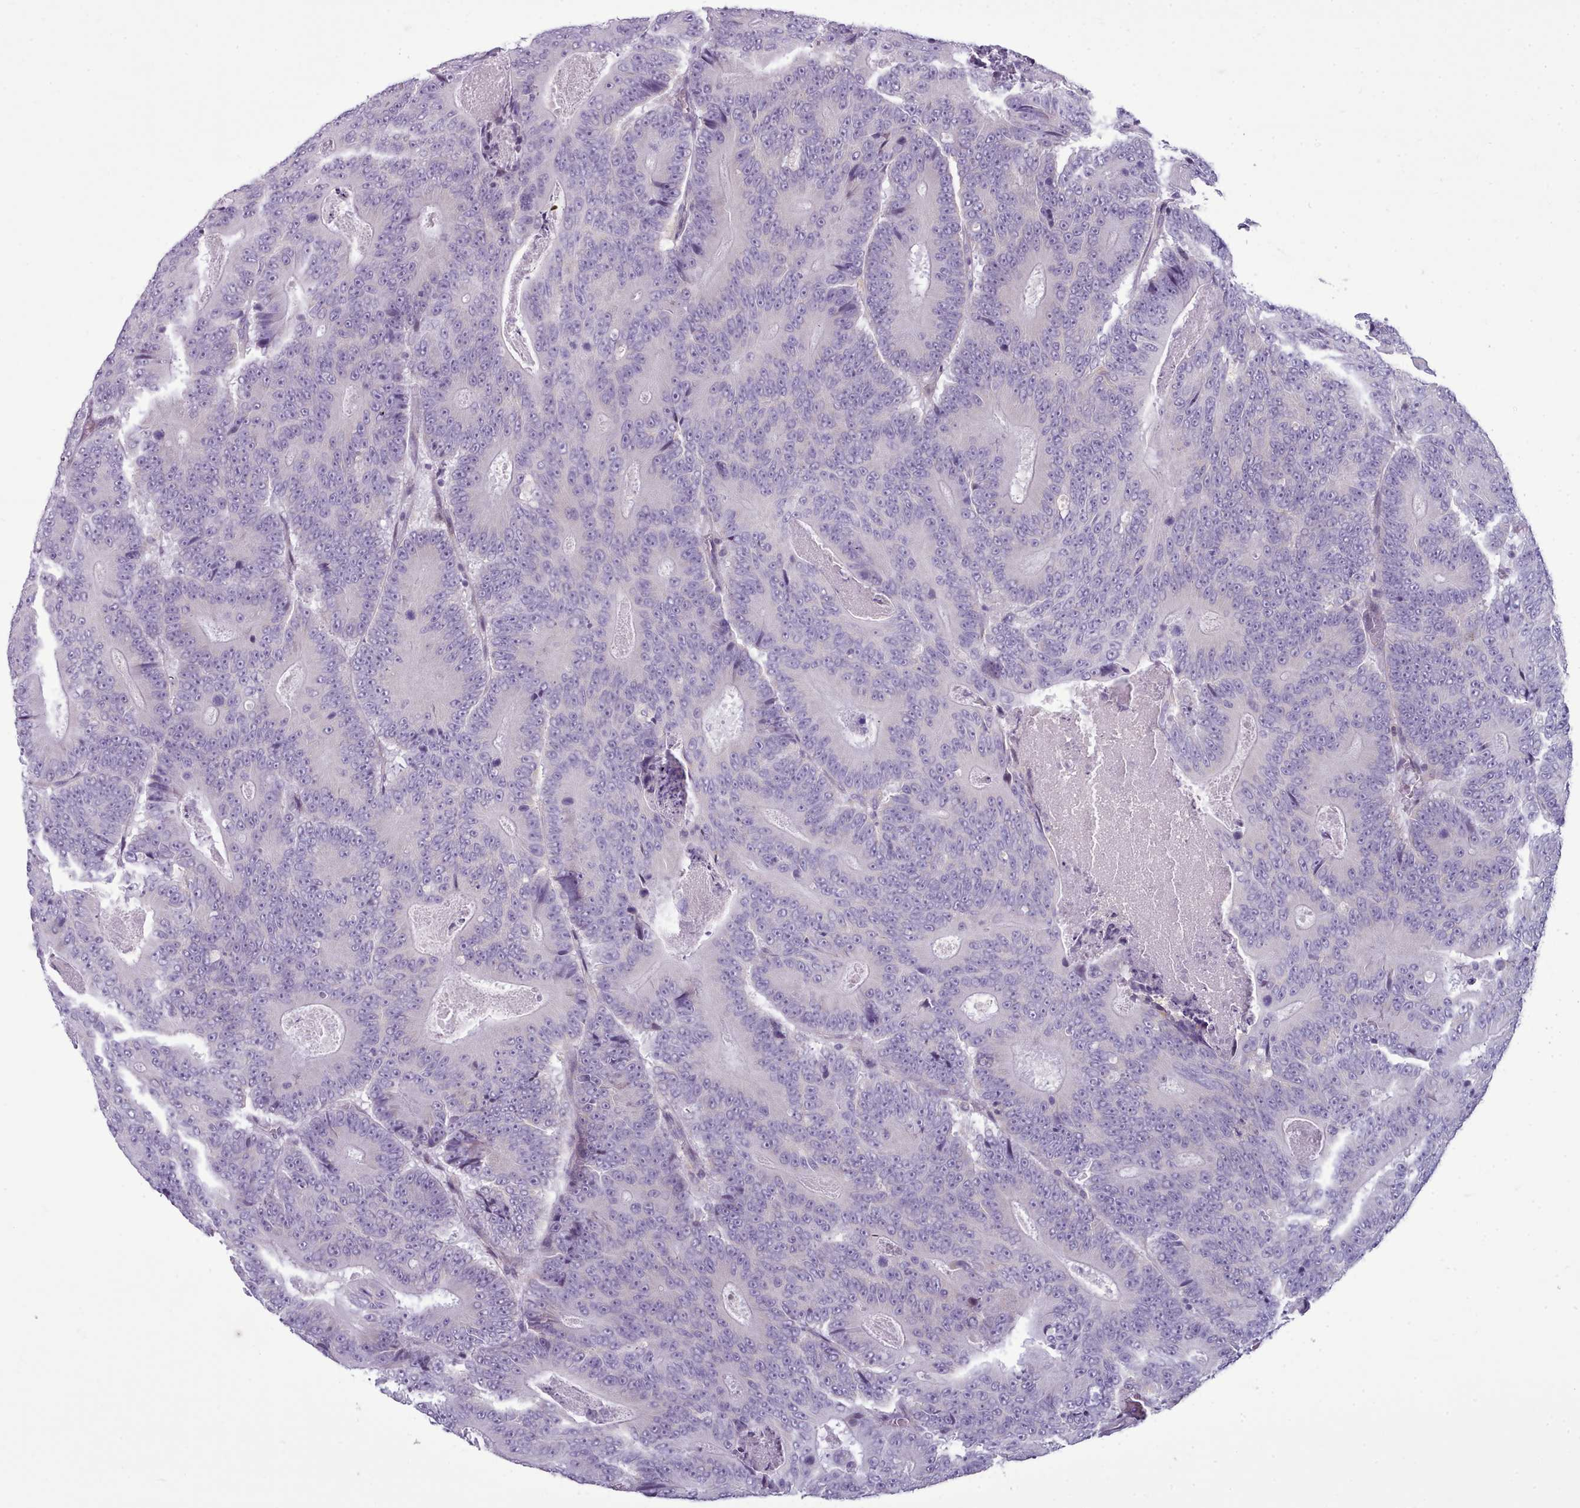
{"staining": {"intensity": "negative", "quantity": "none", "location": "none"}, "tissue": "colorectal cancer", "cell_type": "Tumor cells", "image_type": "cancer", "snomed": [{"axis": "morphology", "description": "Adenocarcinoma, NOS"}, {"axis": "topography", "description": "Colon"}], "caption": "An IHC photomicrograph of colorectal adenocarcinoma is shown. There is no staining in tumor cells of colorectal adenocarcinoma. (DAB (3,3'-diaminobenzidine) immunohistochemistry visualized using brightfield microscopy, high magnification).", "gene": "MYRFL", "patient": {"sex": "male", "age": 83}}